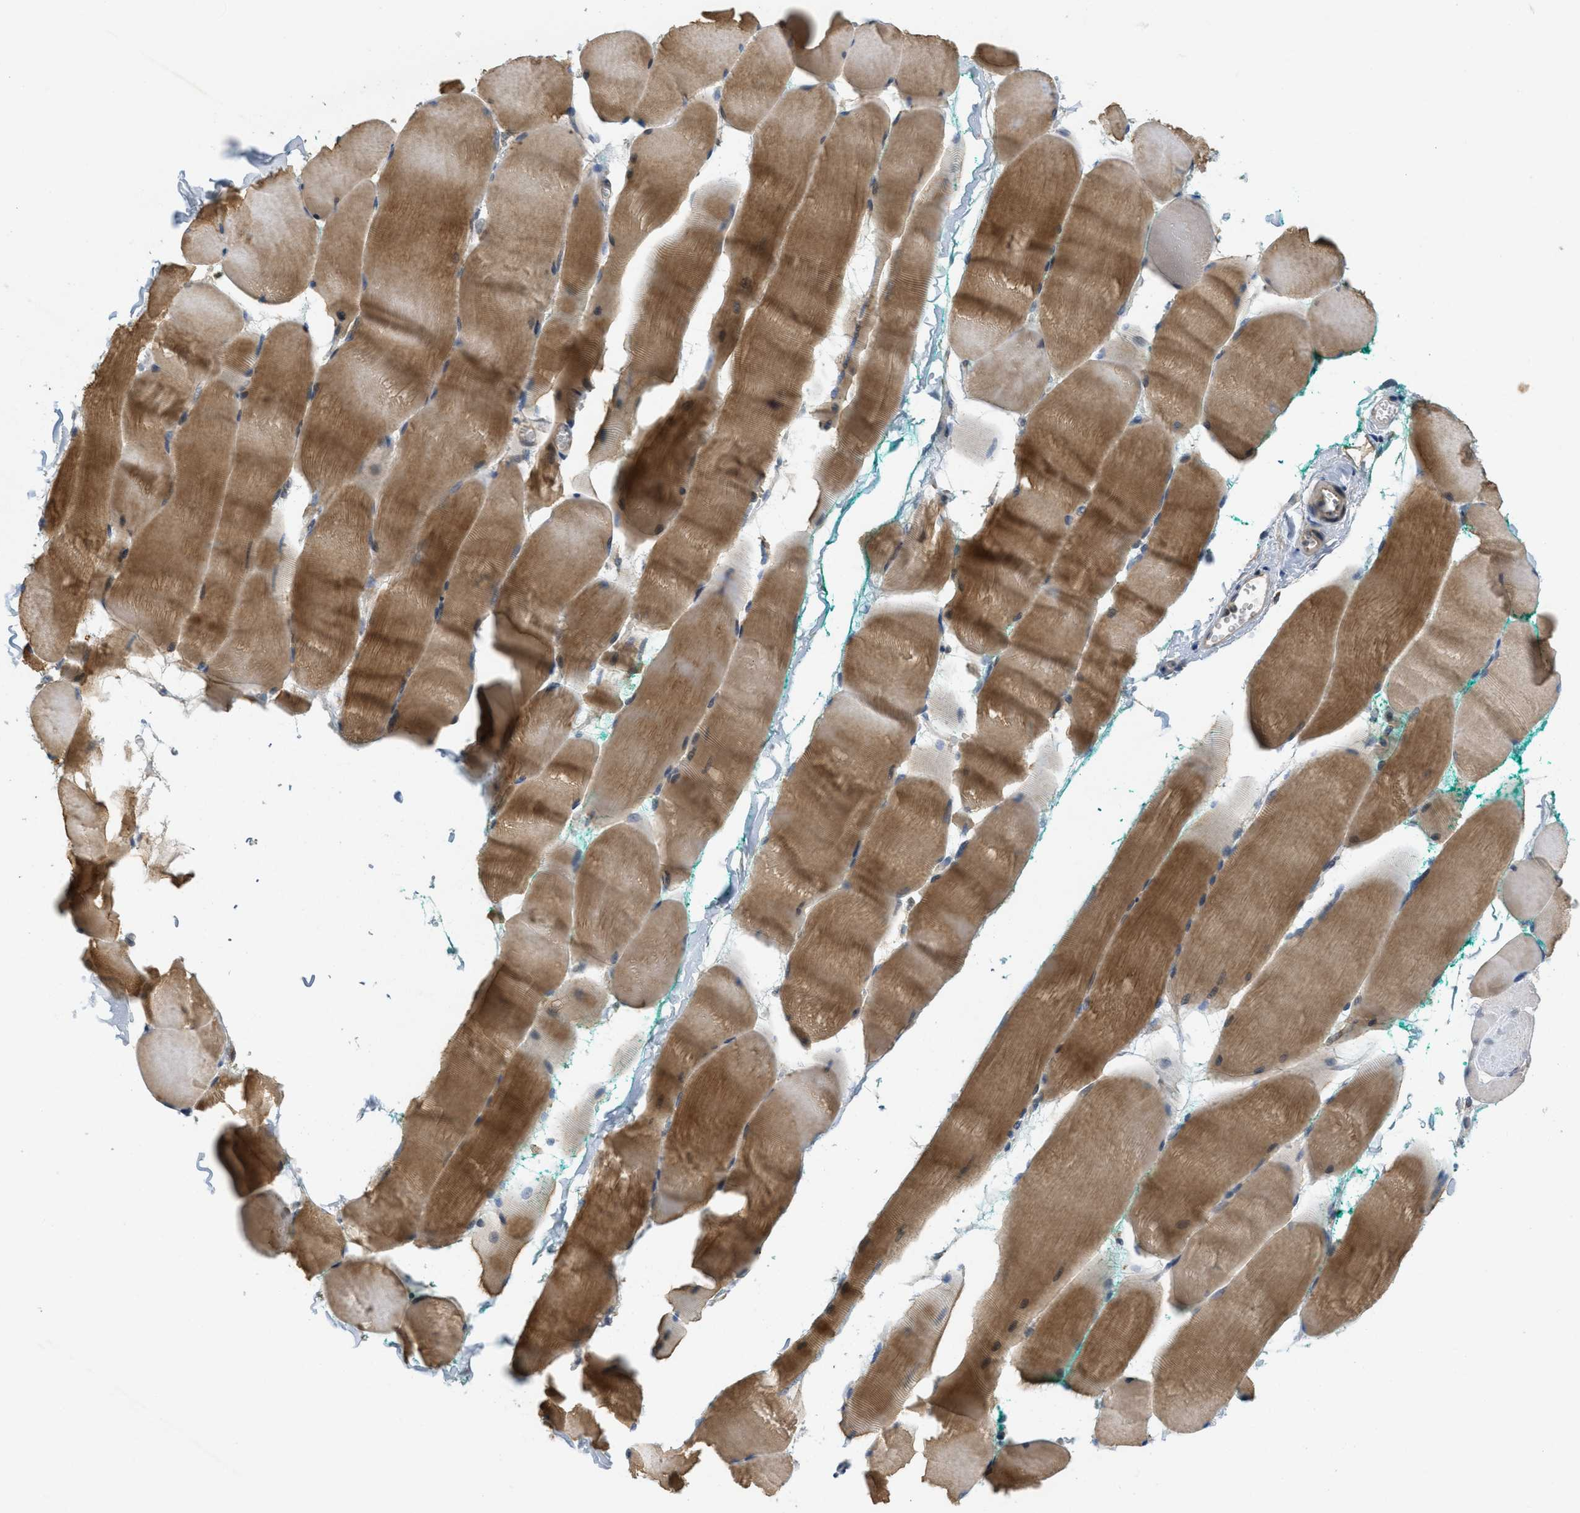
{"staining": {"intensity": "moderate", "quantity": ">75%", "location": "cytoplasmic/membranous"}, "tissue": "skeletal muscle", "cell_type": "Myocytes", "image_type": "normal", "snomed": [{"axis": "morphology", "description": "Normal tissue, NOS"}, {"axis": "morphology", "description": "Squamous cell carcinoma, NOS"}, {"axis": "topography", "description": "Skeletal muscle"}], "caption": "An immunohistochemistry photomicrograph of unremarkable tissue is shown. Protein staining in brown shows moderate cytoplasmic/membranous positivity in skeletal muscle within myocytes. (DAB = brown stain, brightfield microscopy at high magnification).", "gene": "SIGMAR1", "patient": {"sex": "male", "age": 51}}